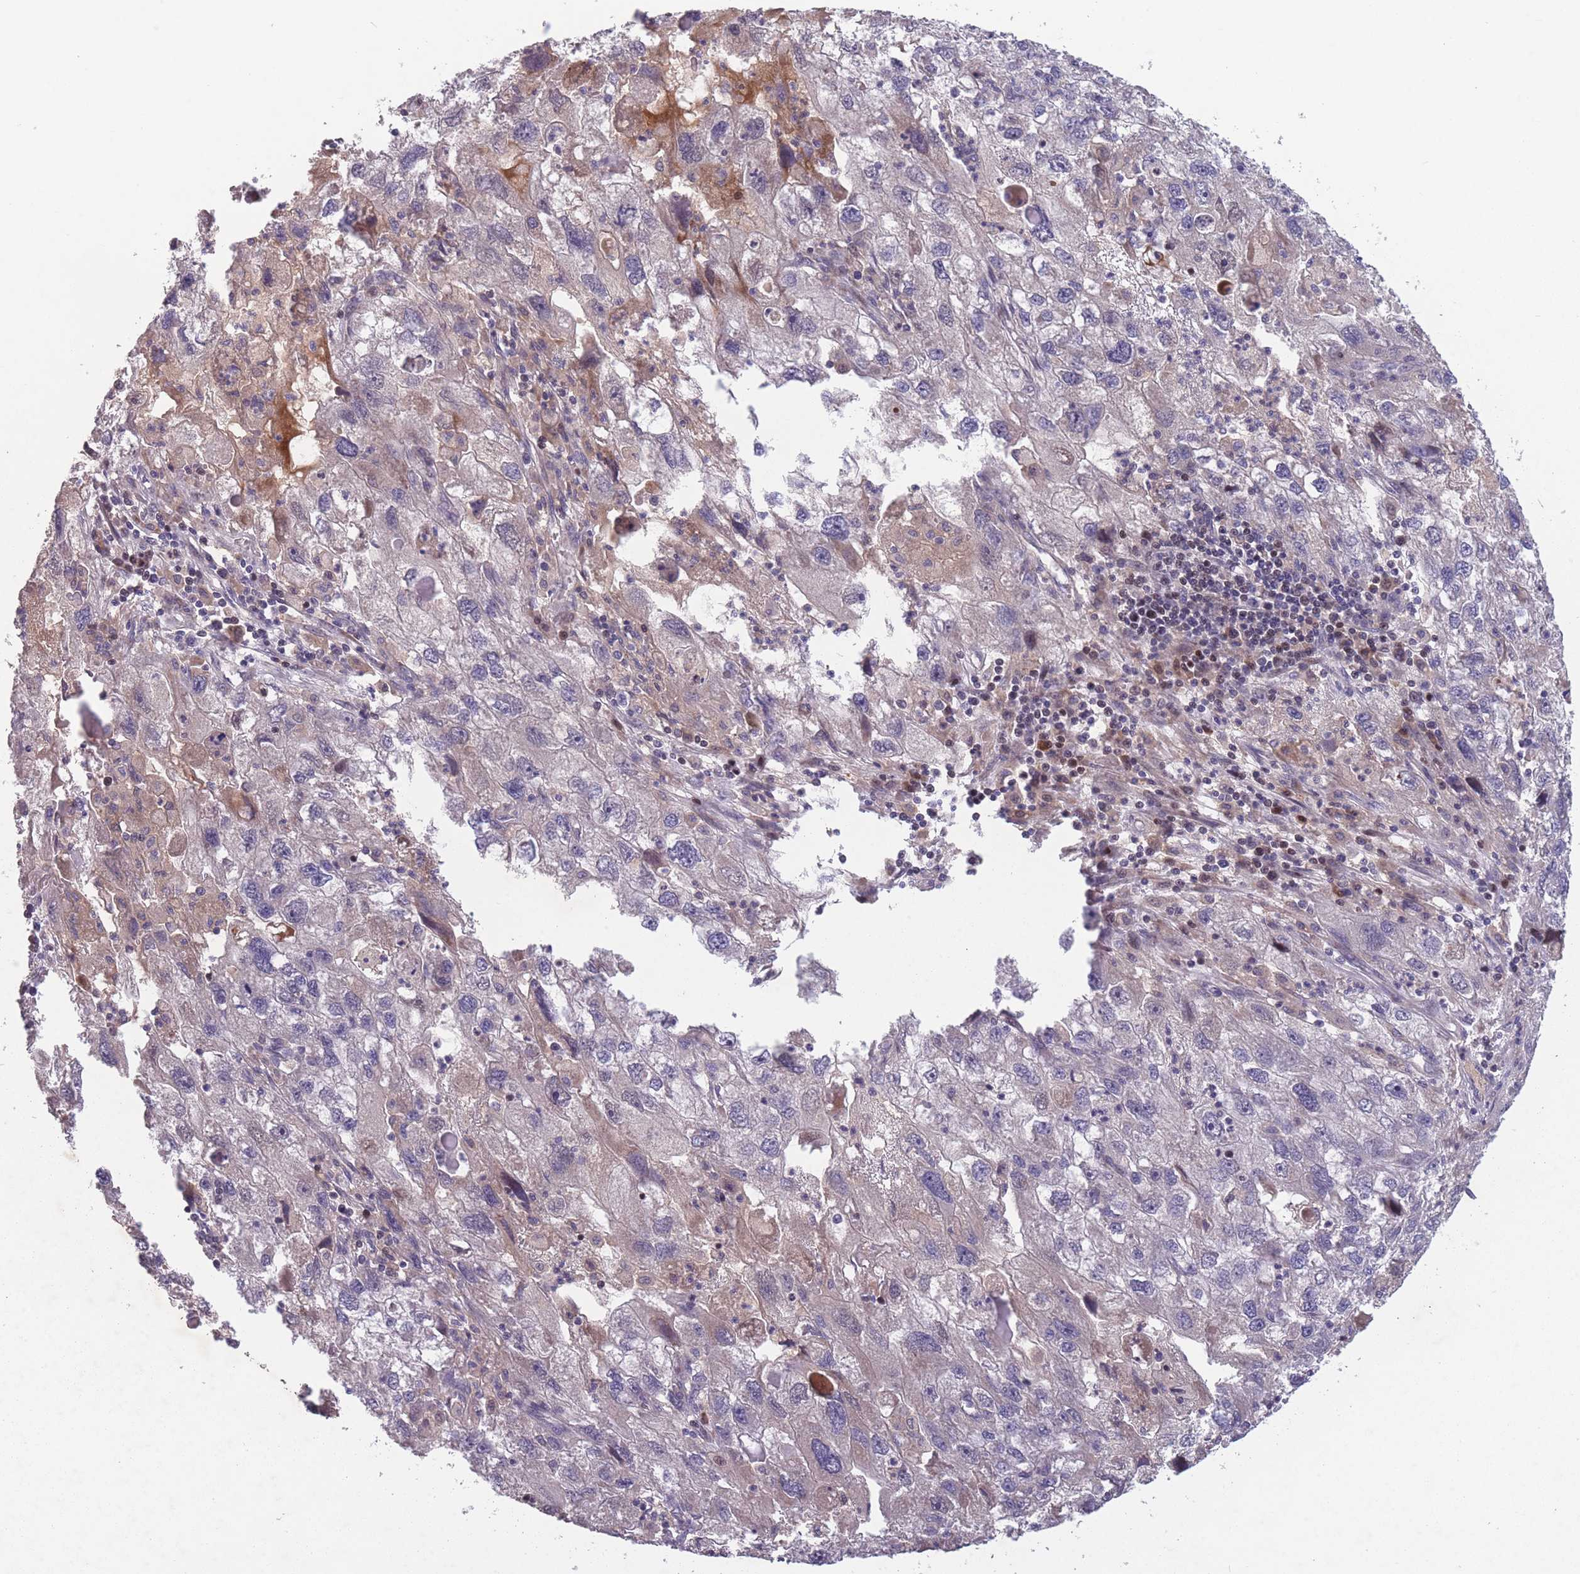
{"staining": {"intensity": "negative", "quantity": "none", "location": "none"}, "tissue": "endometrial cancer", "cell_type": "Tumor cells", "image_type": "cancer", "snomed": [{"axis": "morphology", "description": "Adenocarcinoma, NOS"}, {"axis": "topography", "description": "Endometrium"}], "caption": "Image shows no protein positivity in tumor cells of endometrial cancer (adenocarcinoma) tissue.", "gene": "OR2V2", "patient": {"sex": "female", "age": 49}}